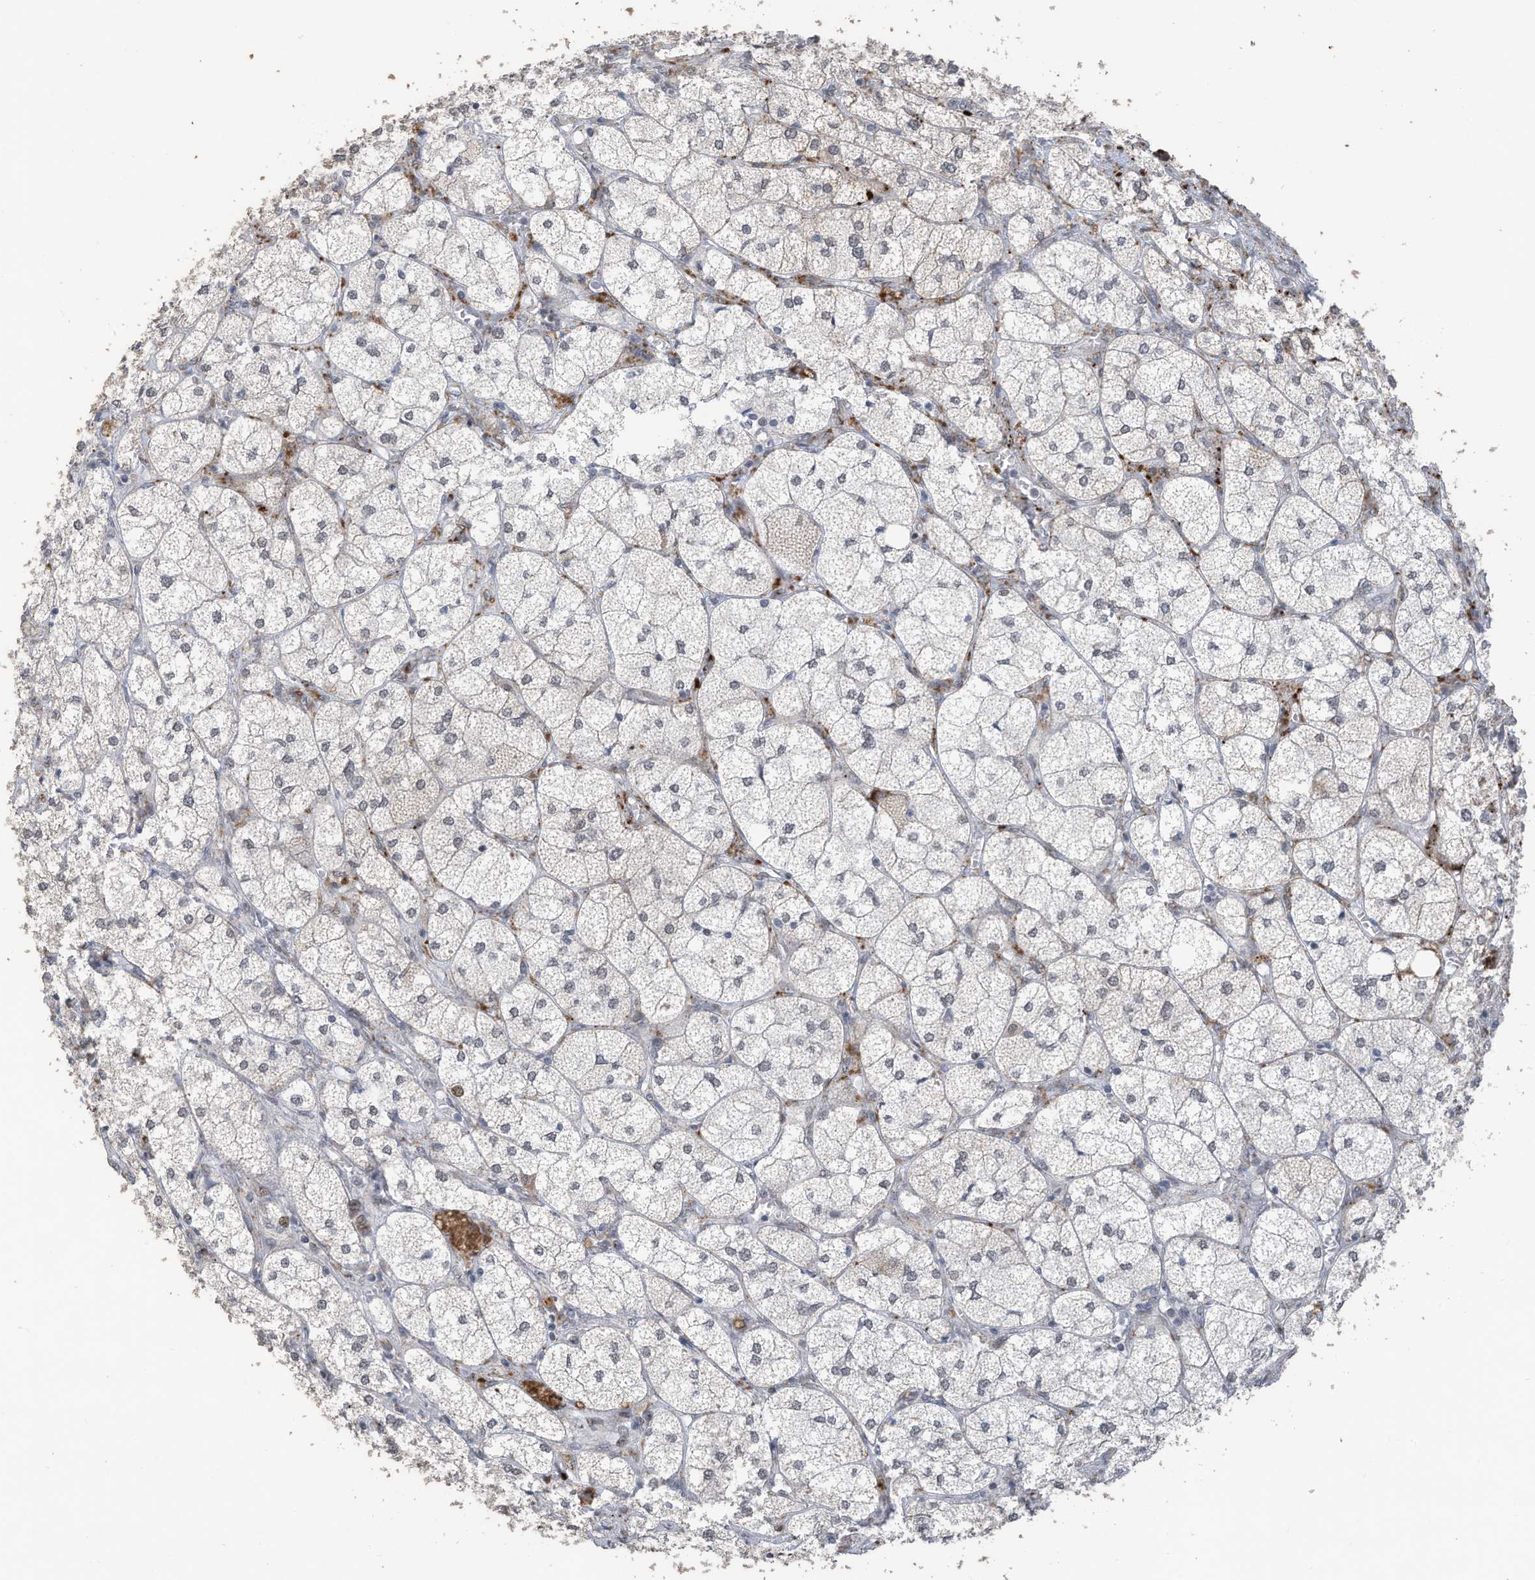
{"staining": {"intensity": "weak", "quantity": "<25%", "location": "cytoplasmic/membranous"}, "tissue": "adrenal gland", "cell_type": "Glandular cells", "image_type": "normal", "snomed": [{"axis": "morphology", "description": "Normal tissue, NOS"}, {"axis": "topography", "description": "Adrenal gland"}], "caption": "High magnification brightfield microscopy of benign adrenal gland stained with DAB (3,3'-diaminobenzidine) (brown) and counterstained with hematoxylin (blue): glandular cells show no significant staining. (Brightfield microscopy of DAB immunohistochemistry (IHC) at high magnification).", "gene": "RABL3", "patient": {"sex": "female", "age": 61}}